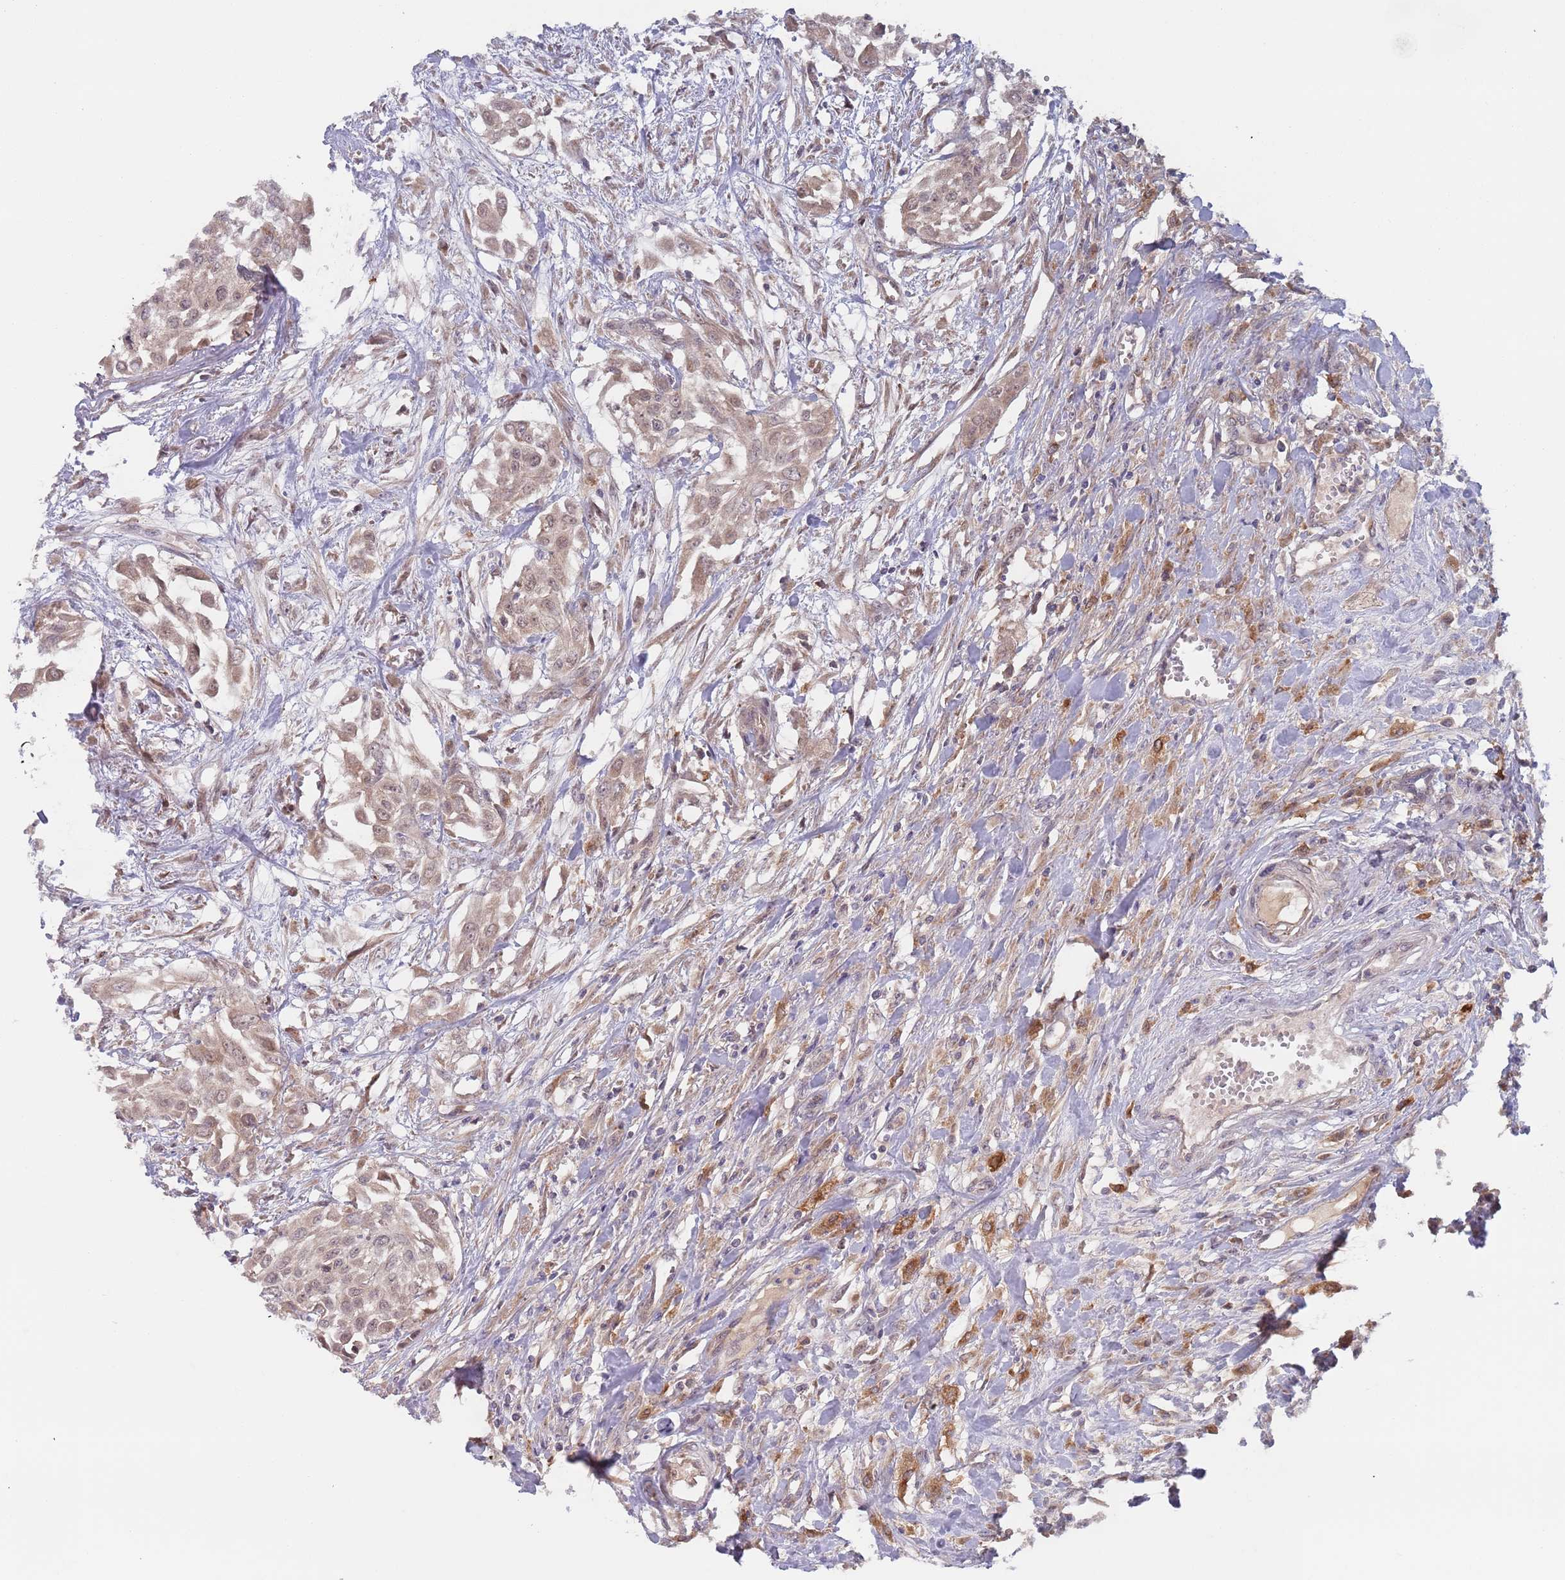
{"staining": {"intensity": "weak", "quantity": ">75%", "location": "cytoplasmic/membranous,nuclear"}, "tissue": "urothelial cancer", "cell_type": "Tumor cells", "image_type": "cancer", "snomed": [{"axis": "morphology", "description": "Urothelial carcinoma, High grade"}, {"axis": "topography", "description": "Urinary bladder"}], "caption": "Urothelial carcinoma (high-grade) was stained to show a protein in brown. There is low levels of weak cytoplasmic/membranous and nuclear staining in approximately >75% of tumor cells.", "gene": "ZNF140", "patient": {"sex": "male", "age": 57}}